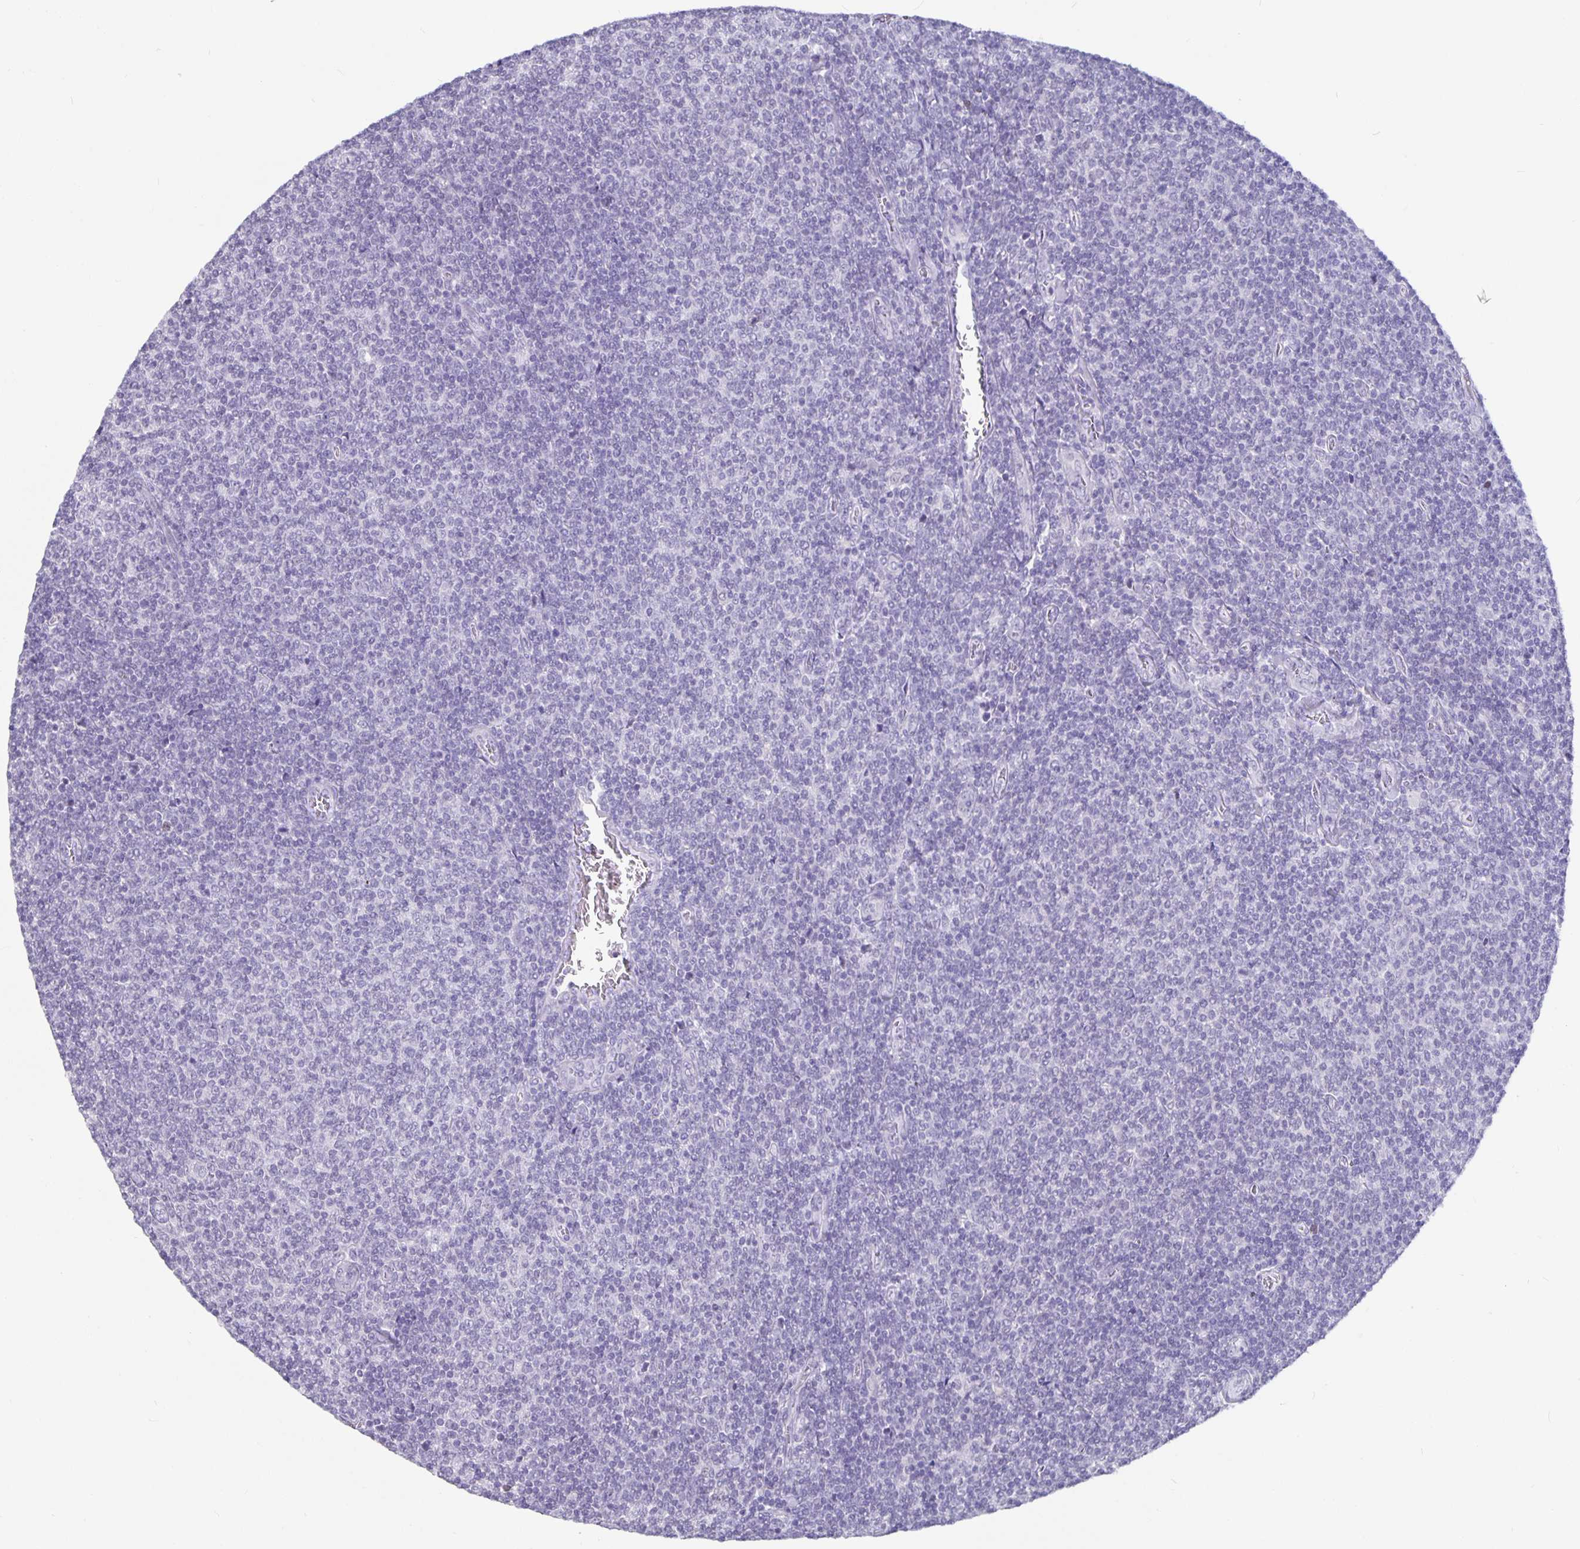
{"staining": {"intensity": "negative", "quantity": "none", "location": "none"}, "tissue": "lymphoma", "cell_type": "Tumor cells", "image_type": "cancer", "snomed": [{"axis": "morphology", "description": "Malignant lymphoma, non-Hodgkin's type, Low grade"}, {"axis": "topography", "description": "Lymph node"}], "caption": "High power microscopy micrograph of an IHC histopathology image of low-grade malignant lymphoma, non-Hodgkin's type, revealing no significant expression in tumor cells.", "gene": "OLIG2", "patient": {"sex": "male", "age": 52}}